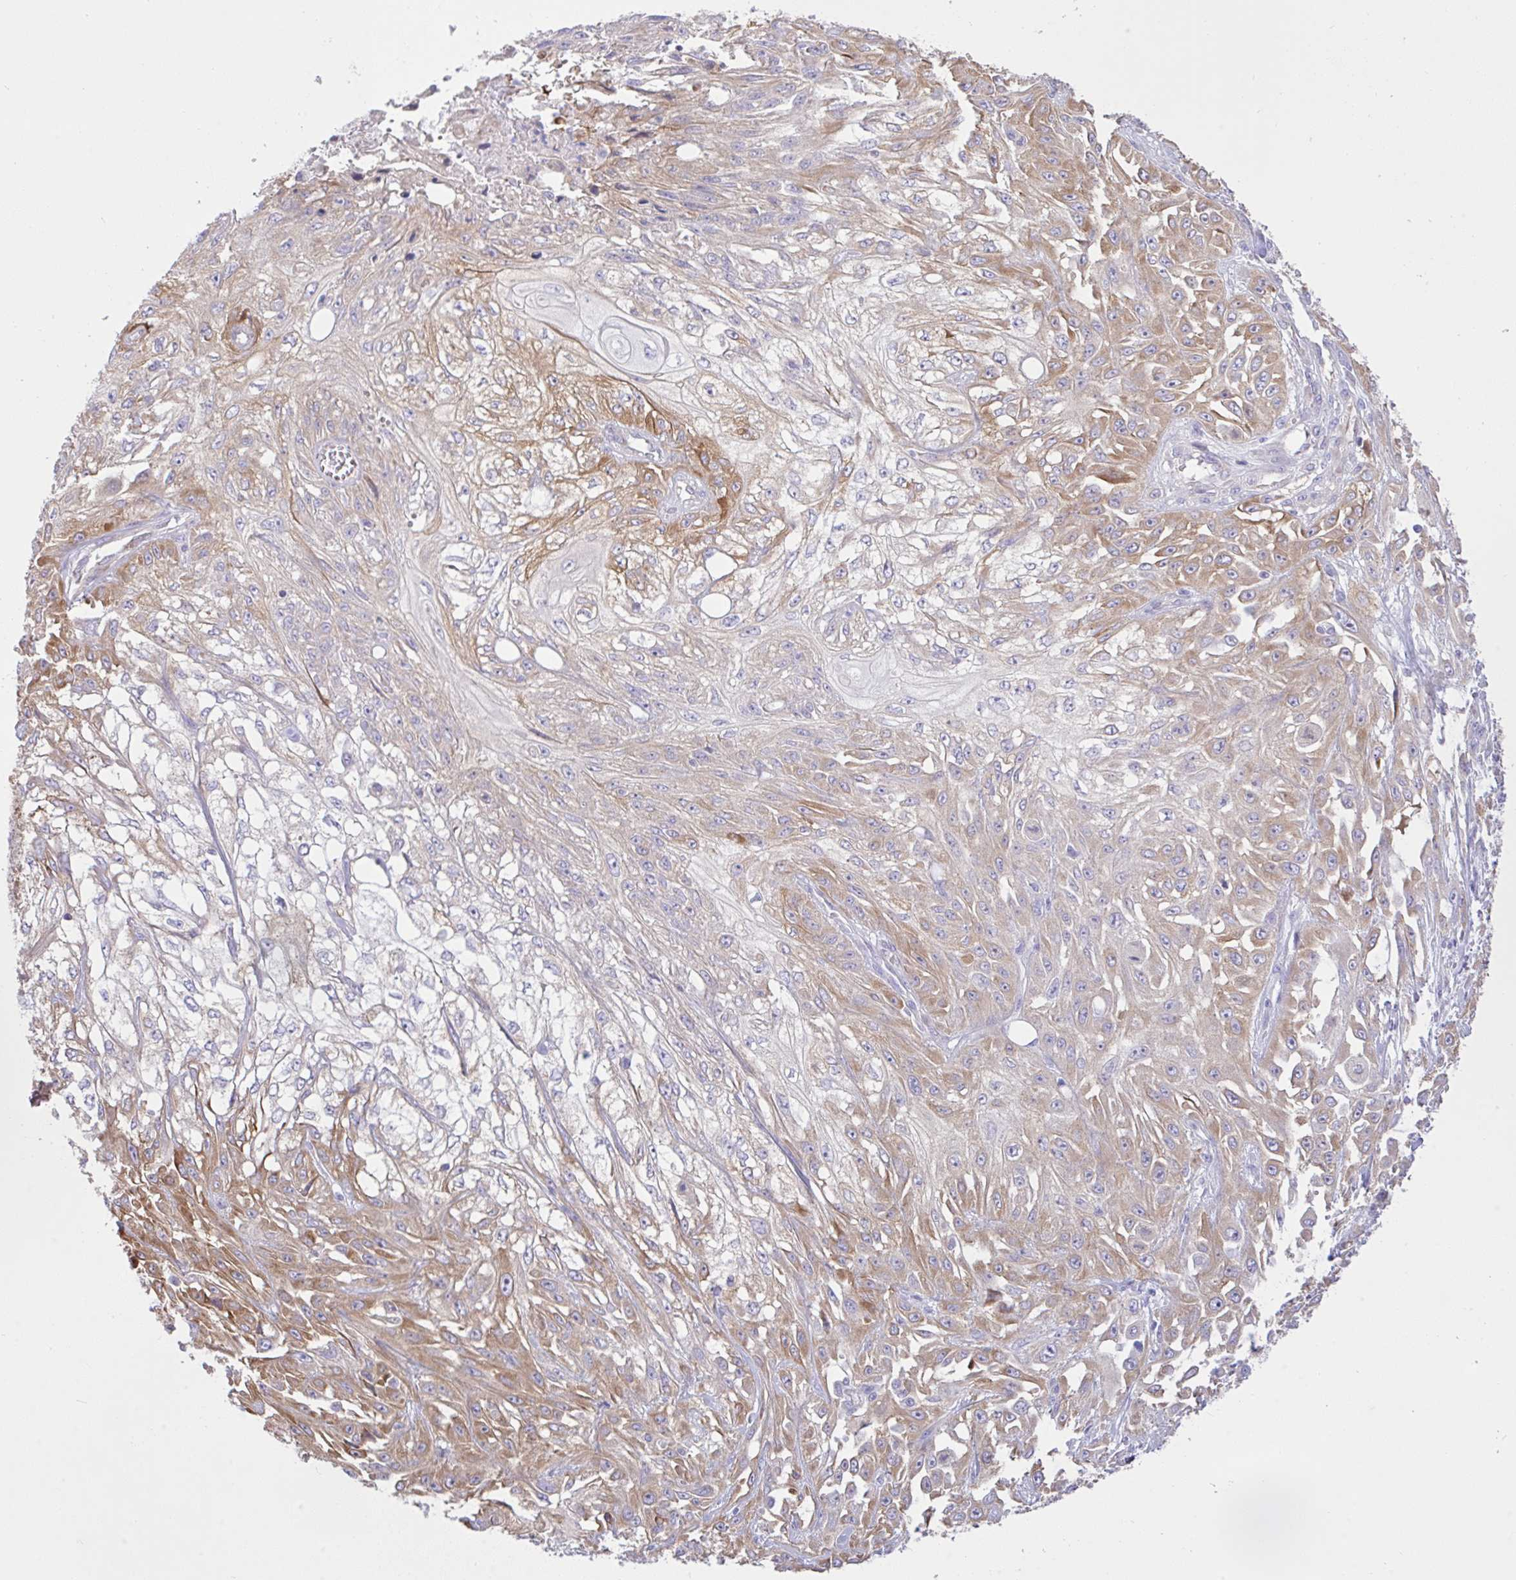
{"staining": {"intensity": "moderate", "quantity": "25%-75%", "location": "cytoplasmic/membranous"}, "tissue": "skin cancer", "cell_type": "Tumor cells", "image_type": "cancer", "snomed": [{"axis": "morphology", "description": "Squamous cell carcinoma, NOS"}, {"axis": "morphology", "description": "Squamous cell carcinoma, metastatic, NOS"}, {"axis": "topography", "description": "Skin"}, {"axis": "topography", "description": "Lymph node"}], "caption": "Metastatic squamous cell carcinoma (skin) stained with a protein marker reveals moderate staining in tumor cells.", "gene": "EEF1A2", "patient": {"sex": "male", "age": 75}}